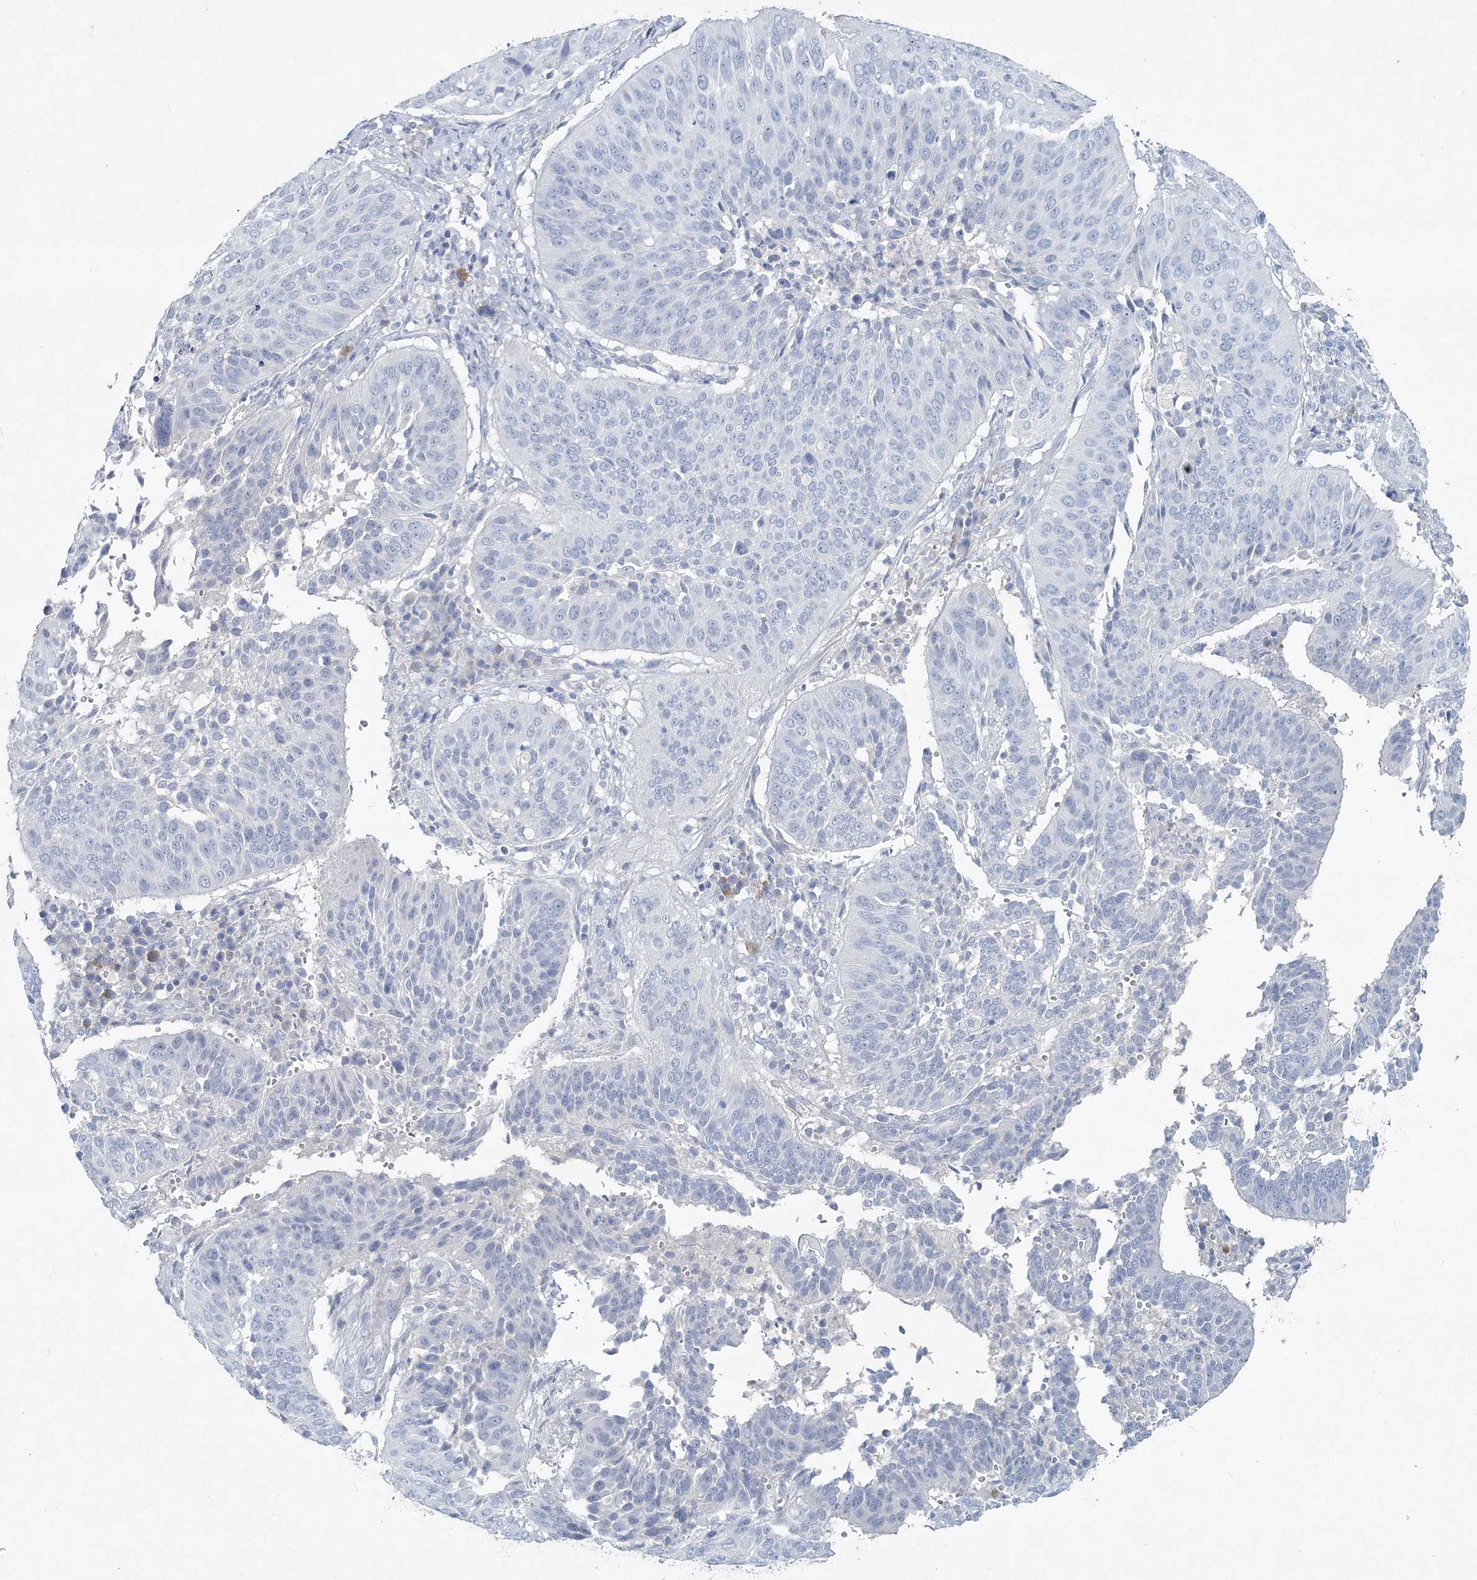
{"staining": {"intensity": "negative", "quantity": "none", "location": "none"}, "tissue": "cervical cancer", "cell_type": "Tumor cells", "image_type": "cancer", "snomed": [{"axis": "morphology", "description": "Normal tissue, NOS"}, {"axis": "morphology", "description": "Squamous cell carcinoma, NOS"}, {"axis": "topography", "description": "Cervix"}], "caption": "Image shows no protein staining in tumor cells of cervical cancer tissue.", "gene": "GCKR", "patient": {"sex": "female", "age": 39}}